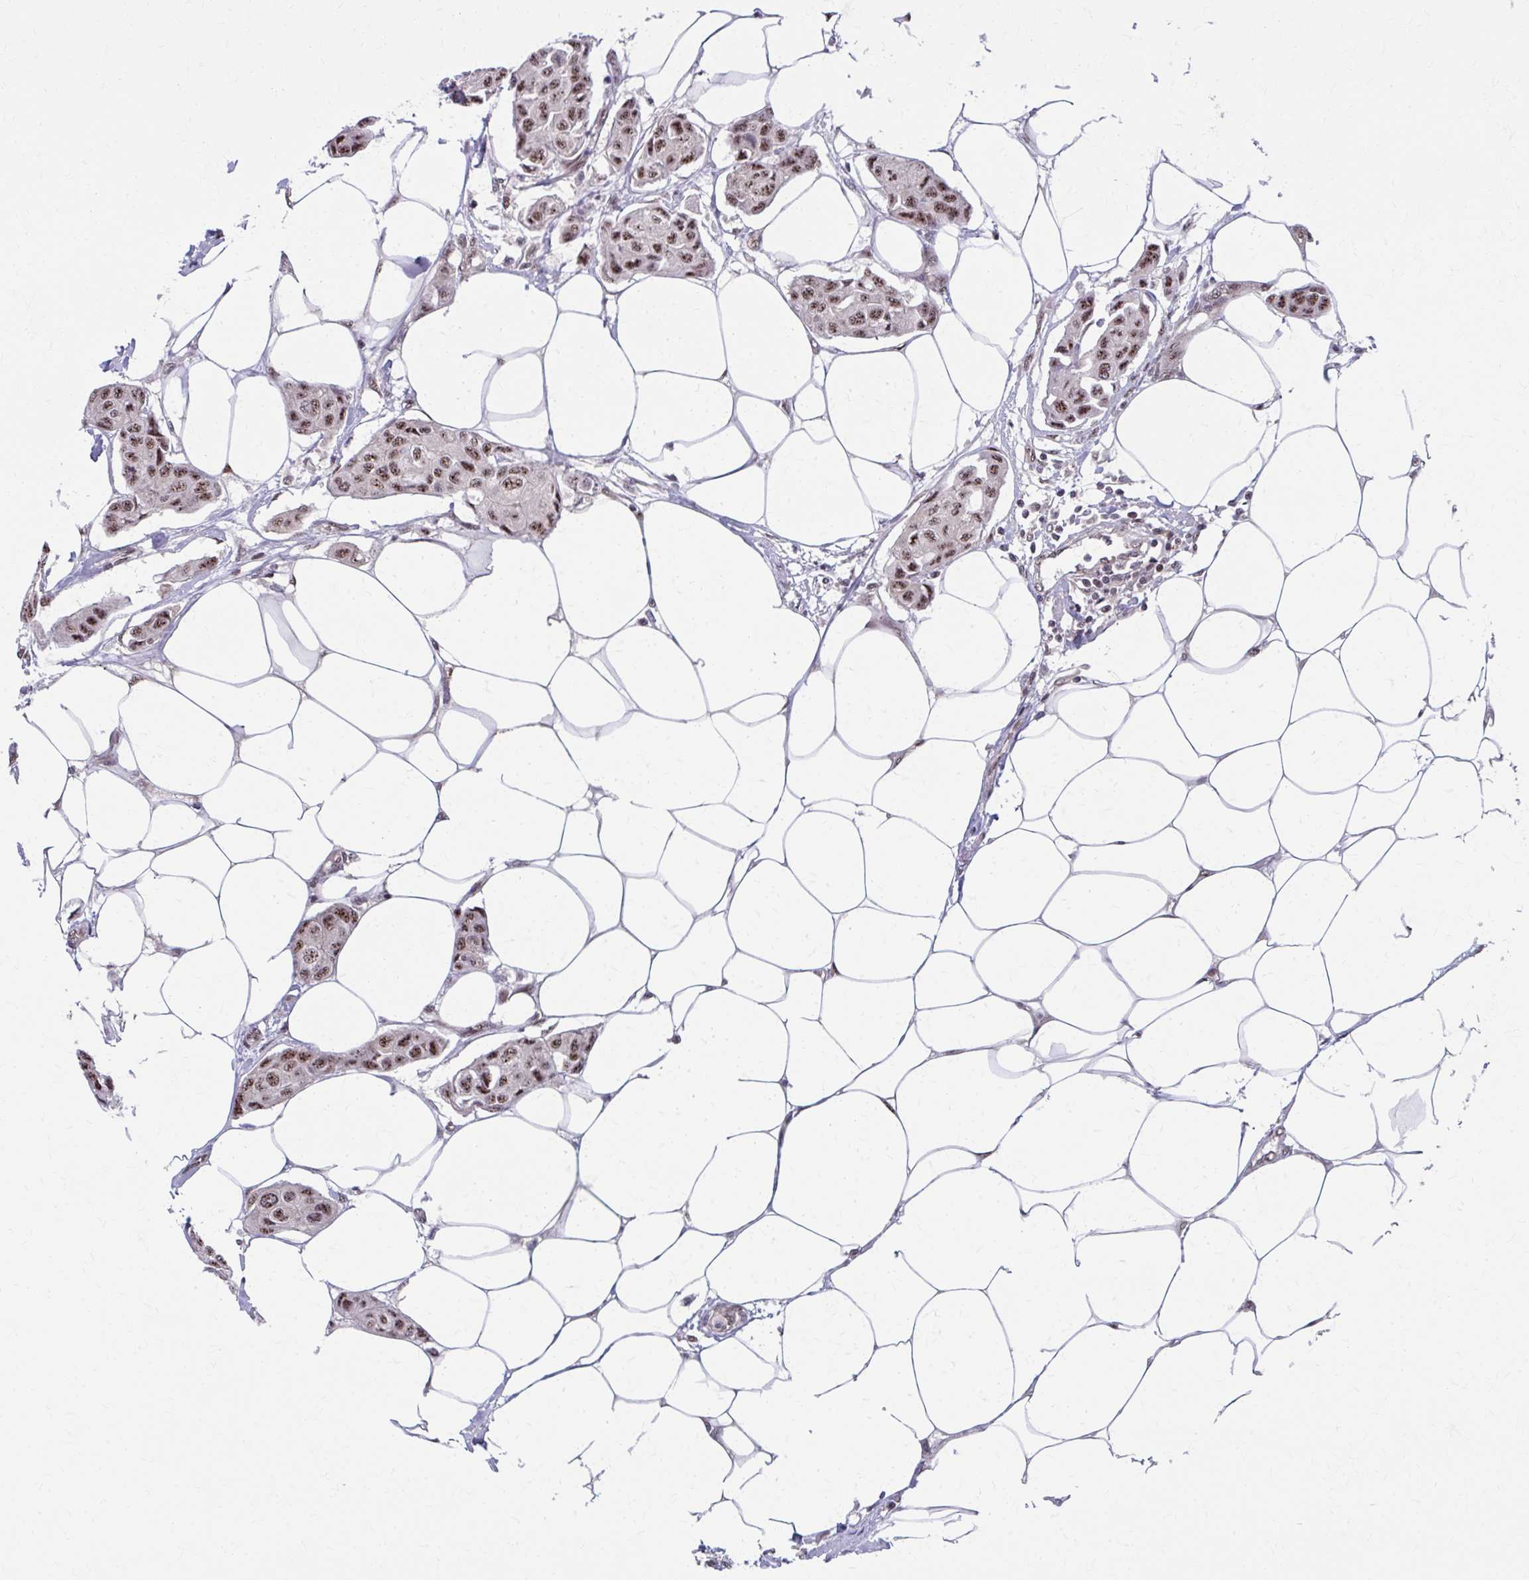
{"staining": {"intensity": "moderate", "quantity": ">75%", "location": "nuclear"}, "tissue": "breast cancer", "cell_type": "Tumor cells", "image_type": "cancer", "snomed": [{"axis": "morphology", "description": "Duct carcinoma"}, {"axis": "topography", "description": "Breast"}, {"axis": "topography", "description": "Lymph node"}], "caption": "Breast cancer stained with DAB (3,3'-diaminobenzidine) immunohistochemistry (IHC) shows medium levels of moderate nuclear positivity in about >75% of tumor cells. (DAB (3,3'-diaminobenzidine) = brown stain, brightfield microscopy at high magnification).", "gene": "SETBP1", "patient": {"sex": "female", "age": 80}}